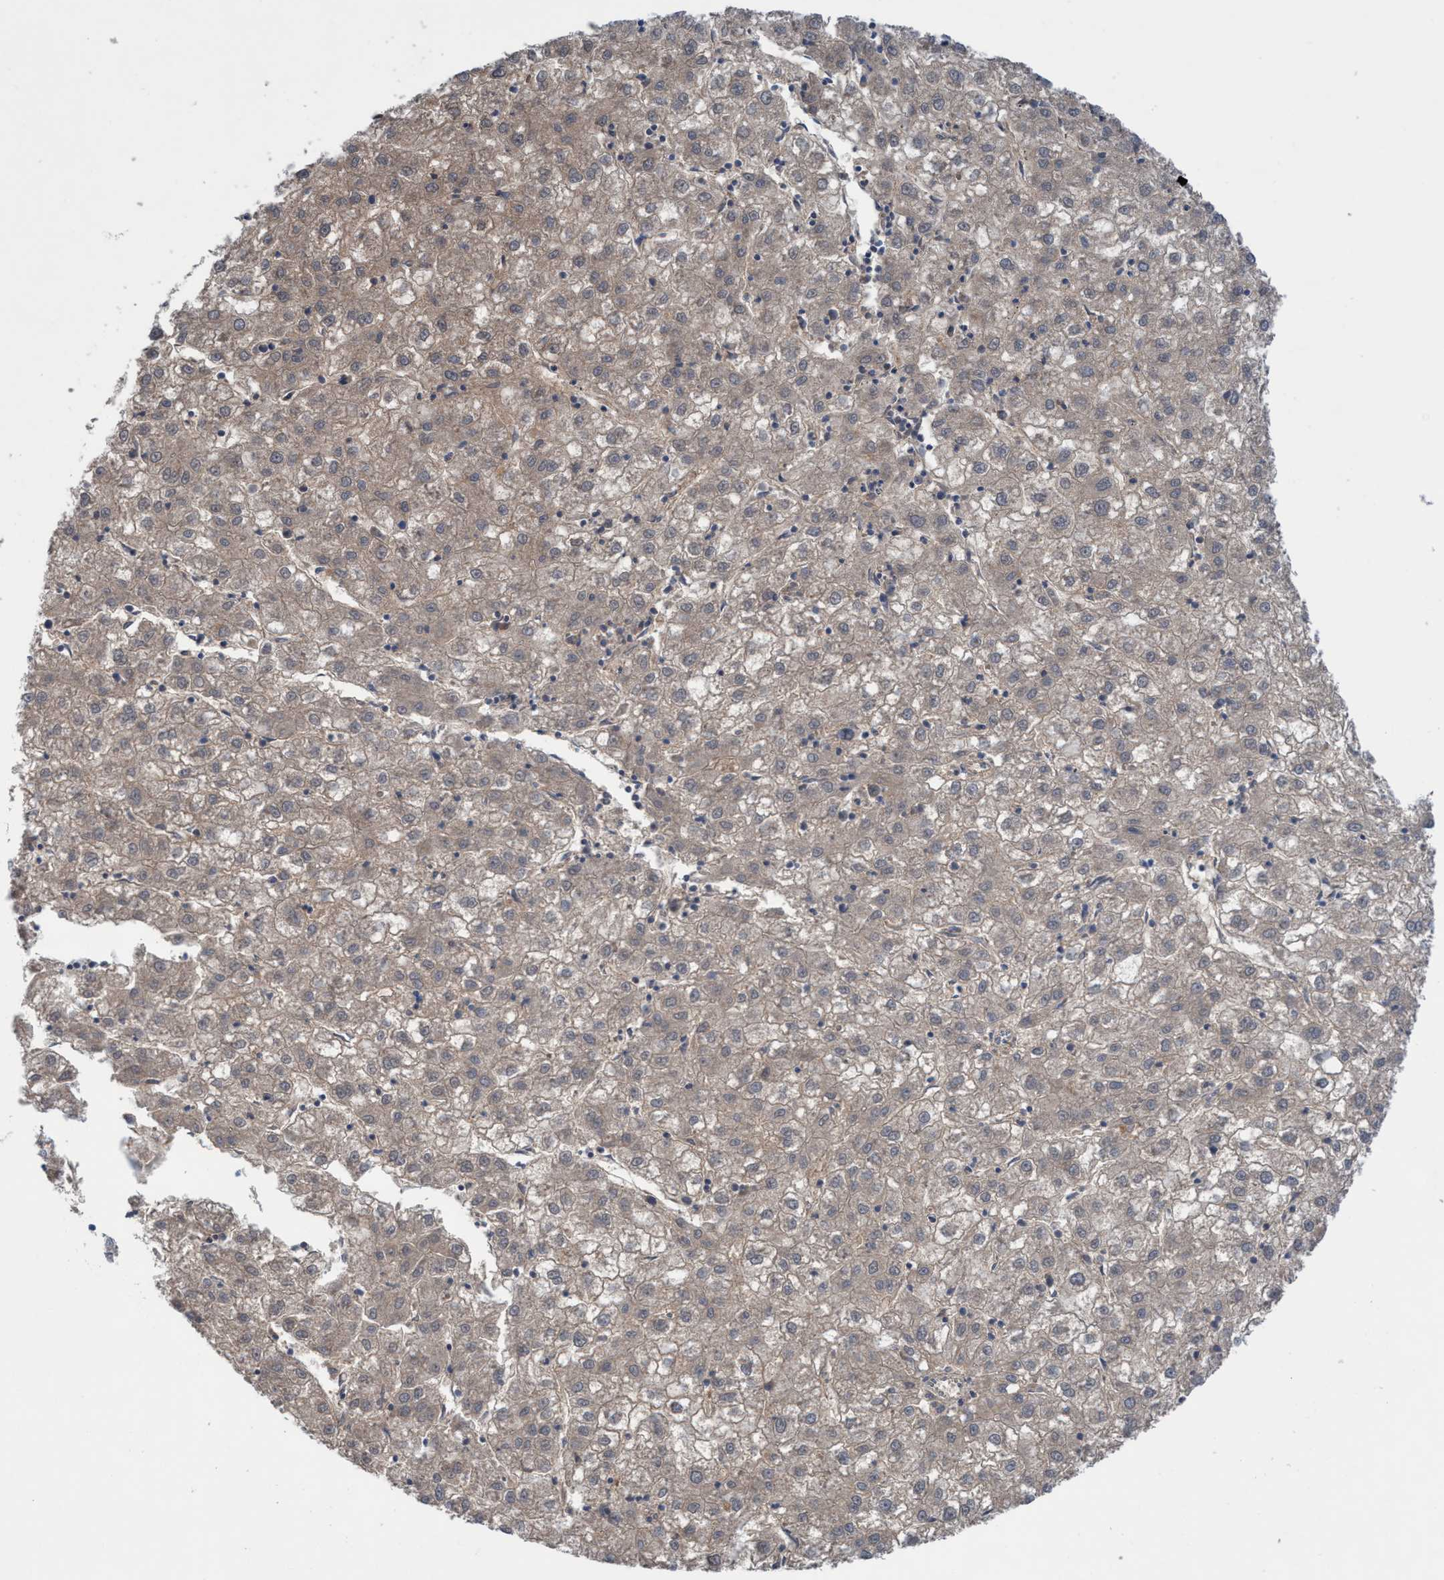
{"staining": {"intensity": "negative", "quantity": "none", "location": "none"}, "tissue": "liver cancer", "cell_type": "Tumor cells", "image_type": "cancer", "snomed": [{"axis": "morphology", "description": "Carcinoma, Hepatocellular, NOS"}, {"axis": "topography", "description": "Liver"}], "caption": "There is no significant staining in tumor cells of liver cancer (hepatocellular carcinoma). (DAB immunohistochemistry visualized using brightfield microscopy, high magnification).", "gene": "GLOD4", "patient": {"sex": "male", "age": 72}}